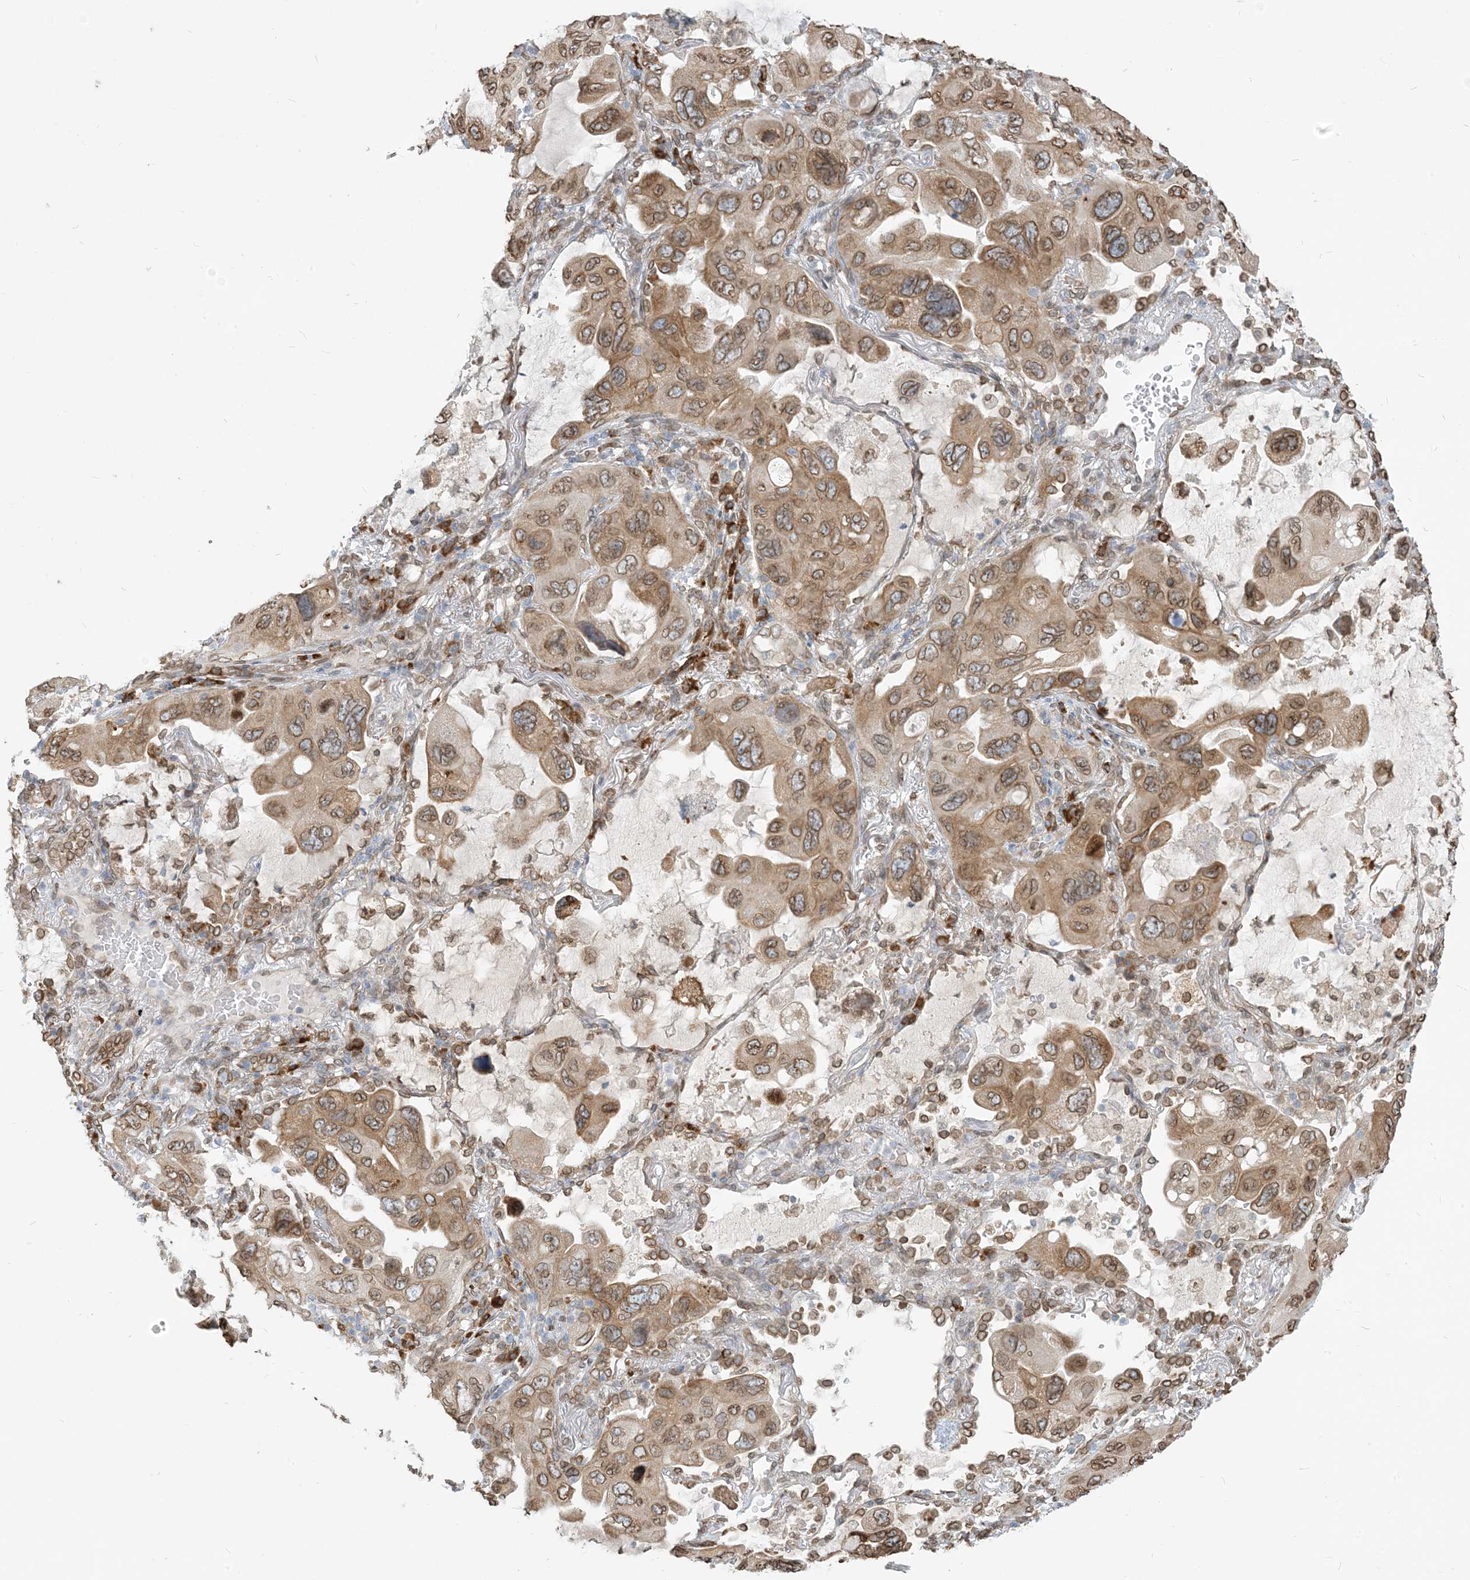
{"staining": {"intensity": "moderate", "quantity": ">75%", "location": "cytoplasmic/membranous,nuclear"}, "tissue": "lung cancer", "cell_type": "Tumor cells", "image_type": "cancer", "snomed": [{"axis": "morphology", "description": "Squamous cell carcinoma, NOS"}, {"axis": "topography", "description": "Lung"}], "caption": "IHC of human lung squamous cell carcinoma reveals medium levels of moderate cytoplasmic/membranous and nuclear staining in approximately >75% of tumor cells. Nuclei are stained in blue.", "gene": "WWP1", "patient": {"sex": "female", "age": 73}}